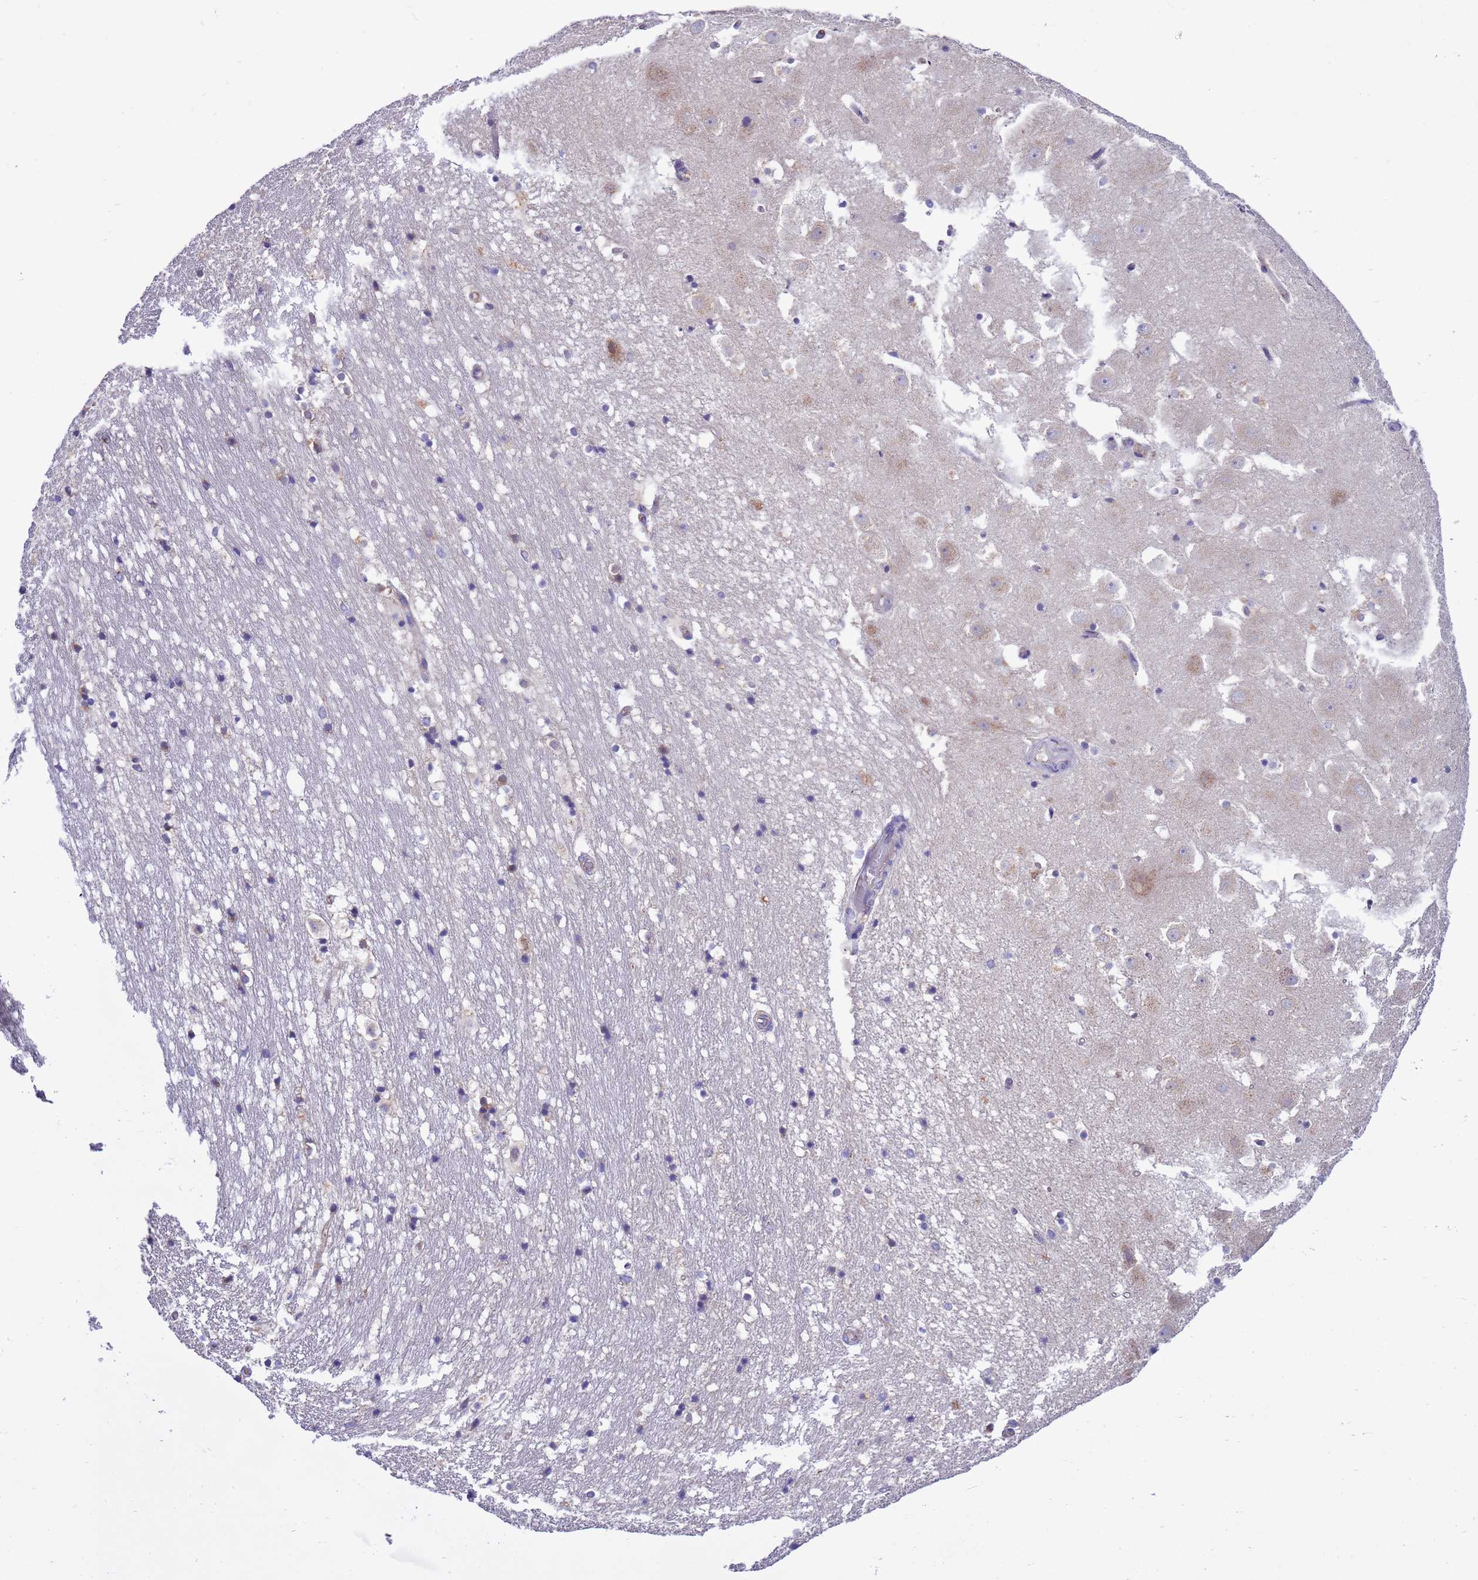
{"staining": {"intensity": "negative", "quantity": "none", "location": "none"}, "tissue": "hippocampus", "cell_type": "Glial cells", "image_type": "normal", "snomed": [{"axis": "morphology", "description": "Normal tissue, NOS"}, {"axis": "topography", "description": "Hippocampus"}], "caption": "IHC image of benign hippocampus: human hippocampus stained with DAB (3,3'-diaminobenzidine) reveals no significant protein positivity in glial cells. (Brightfield microscopy of DAB immunohistochemistry at high magnification).", "gene": "ANAPC1", "patient": {"sex": "female", "age": 52}}